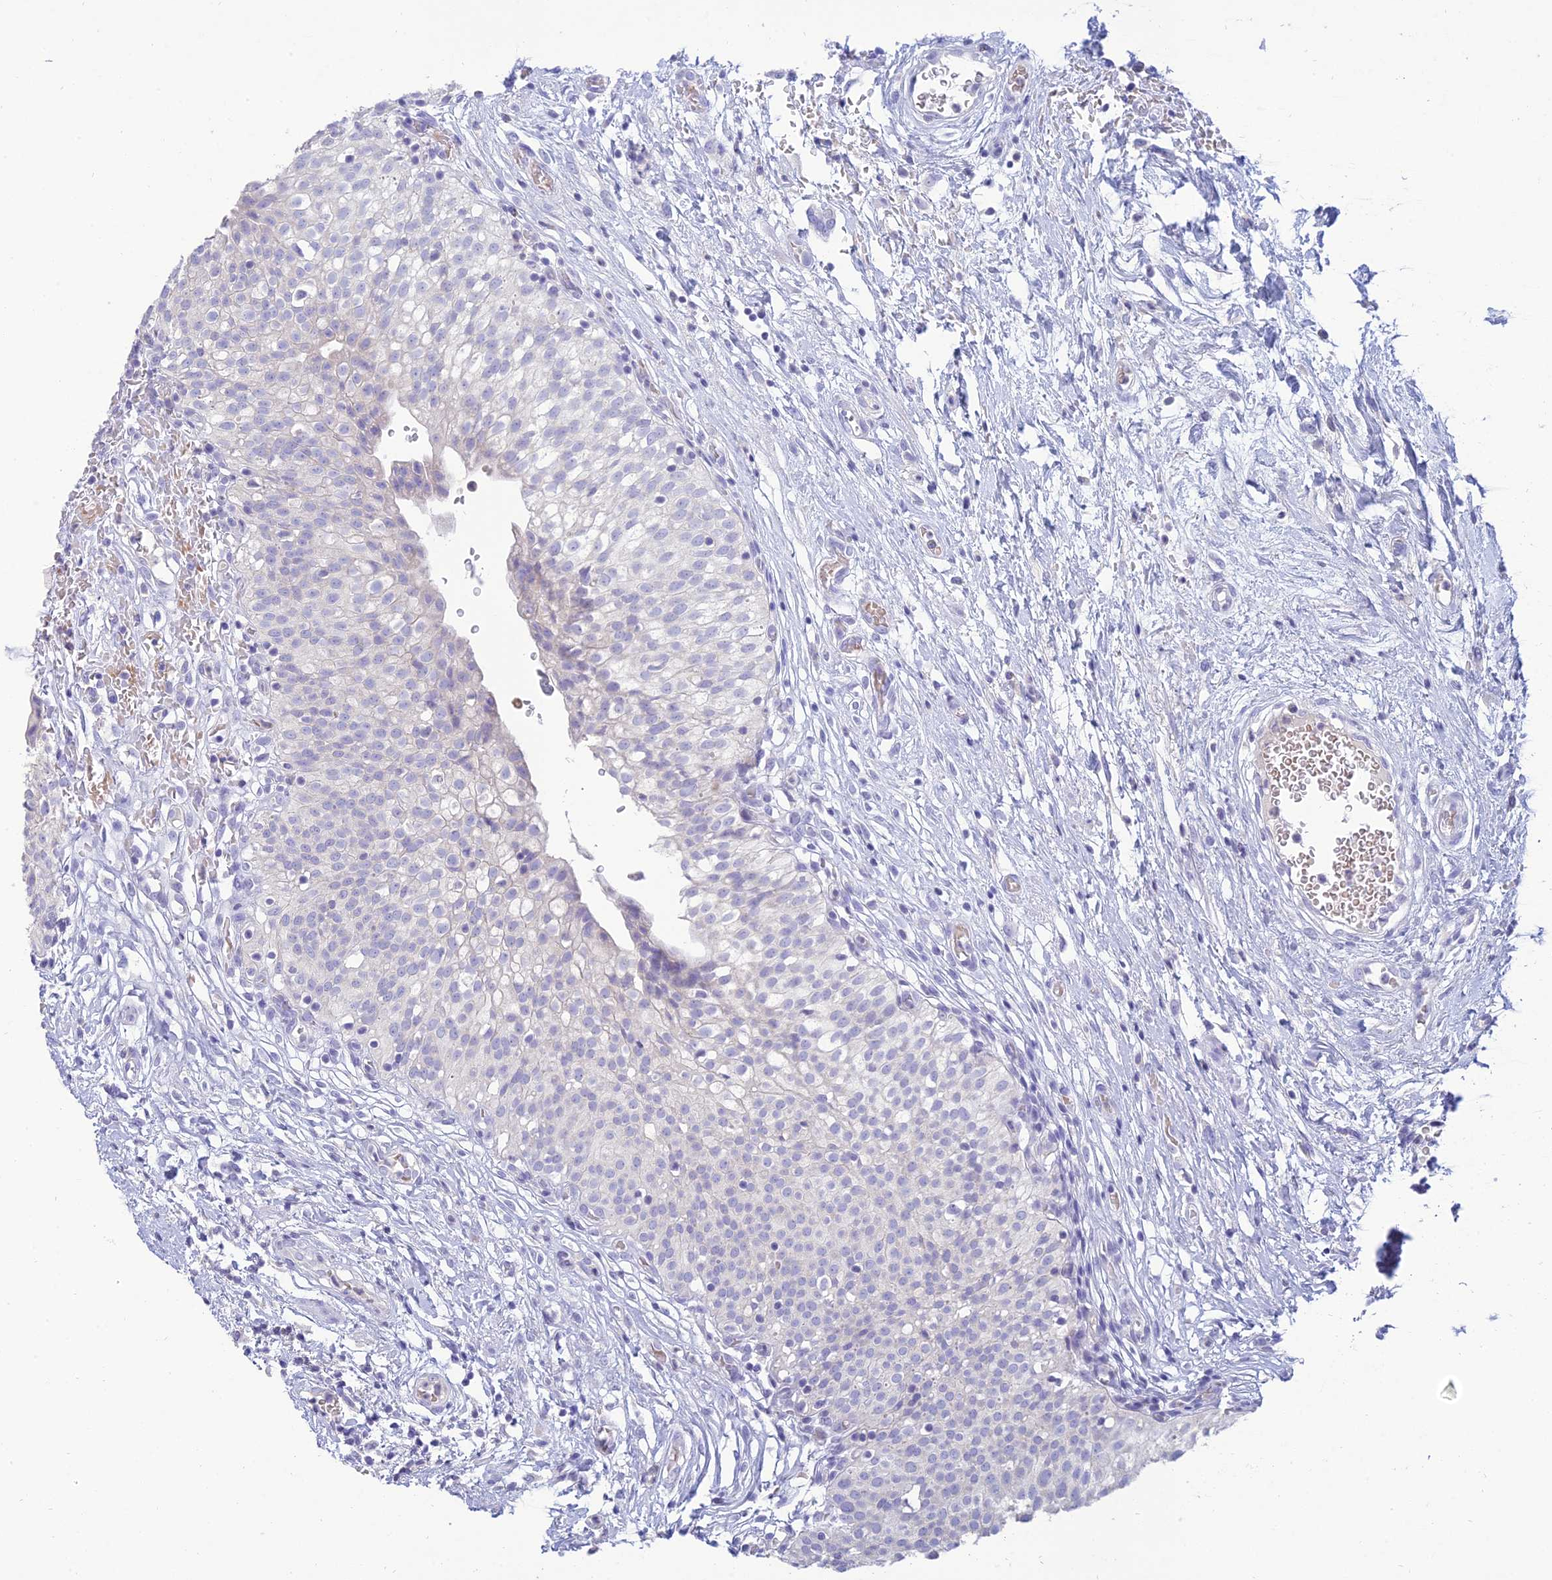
{"staining": {"intensity": "negative", "quantity": "none", "location": "none"}, "tissue": "urinary bladder", "cell_type": "Urothelial cells", "image_type": "normal", "snomed": [{"axis": "morphology", "description": "Normal tissue, NOS"}, {"axis": "topography", "description": "Urinary bladder"}], "caption": "There is no significant staining in urothelial cells of urinary bladder. (DAB immunohistochemistry visualized using brightfield microscopy, high magnification).", "gene": "MAL2", "patient": {"sex": "male", "age": 55}}